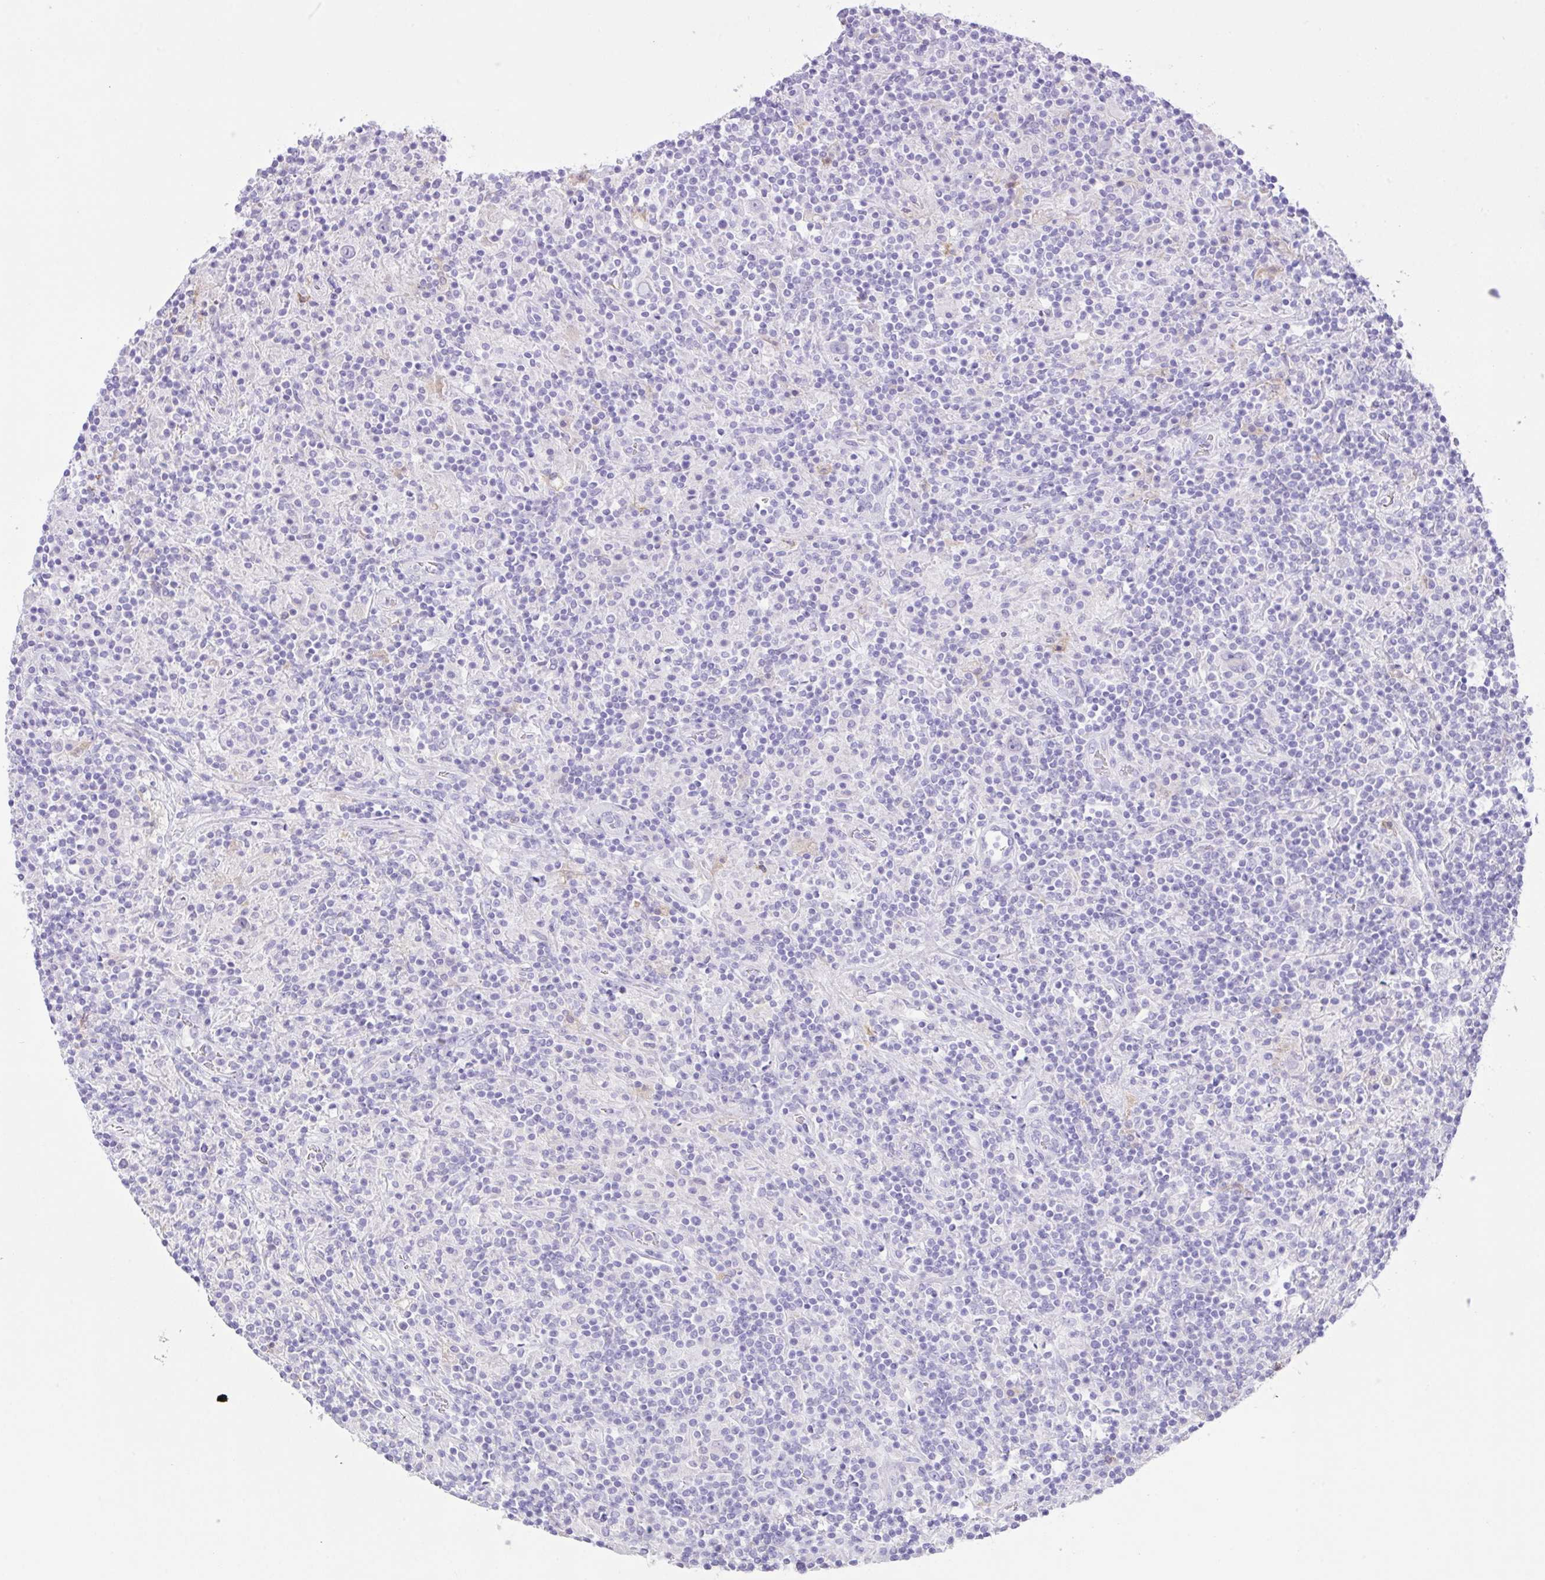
{"staining": {"intensity": "negative", "quantity": "none", "location": "none"}, "tissue": "lymphoma", "cell_type": "Tumor cells", "image_type": "cancer", "snomed": [{"axis": "morphology", "description": "Hodgkin's disease, NOS"}, {"axis": "topography", "description": "Lymph node"}], "caption": "There is no significant staining in tumor cells of lymphoma. (Brightfield microscopy of DAB (3,3'-diaminobenzidine) immunohistochemistry (IHC) at high magnification).", "gene": "CST11", "patient": {"sex": "male", "age": 70}}